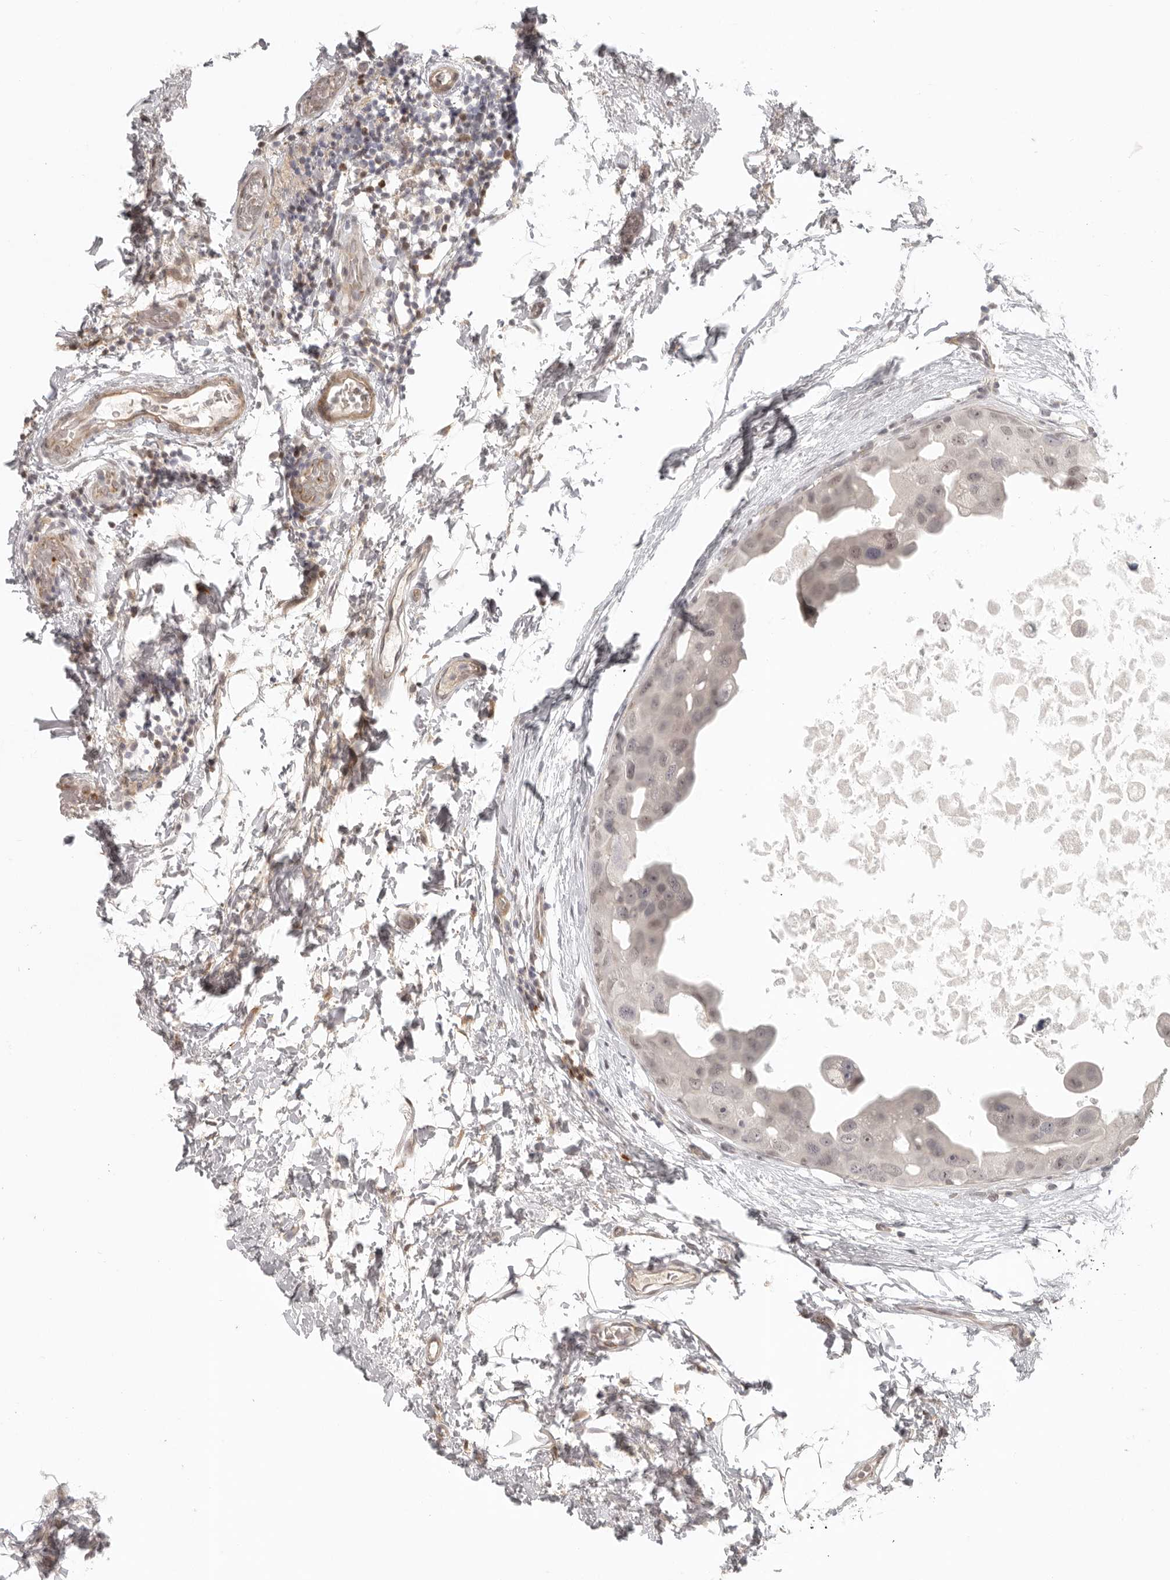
{"staining": {"intensity": "weak", "quantity": "25%-75%", "location": "nuclear"}, "tissue": "breast cancer", "cell_type": "Tumor cells", "image_type": "cancer", "snomed": [{"axis": "morphology", "description": "Duct carcinoma"}, {"axis": "topography", "description": "Breast"}], "caption": "Human invasive ductal carcinoma (breast) stained with a brown dye exhibits weak nuclear positive staining in approximately 25%-75% of tumor cells.", "gene": "AHDC1", "patient": {"sex": "female", "age": 62}}